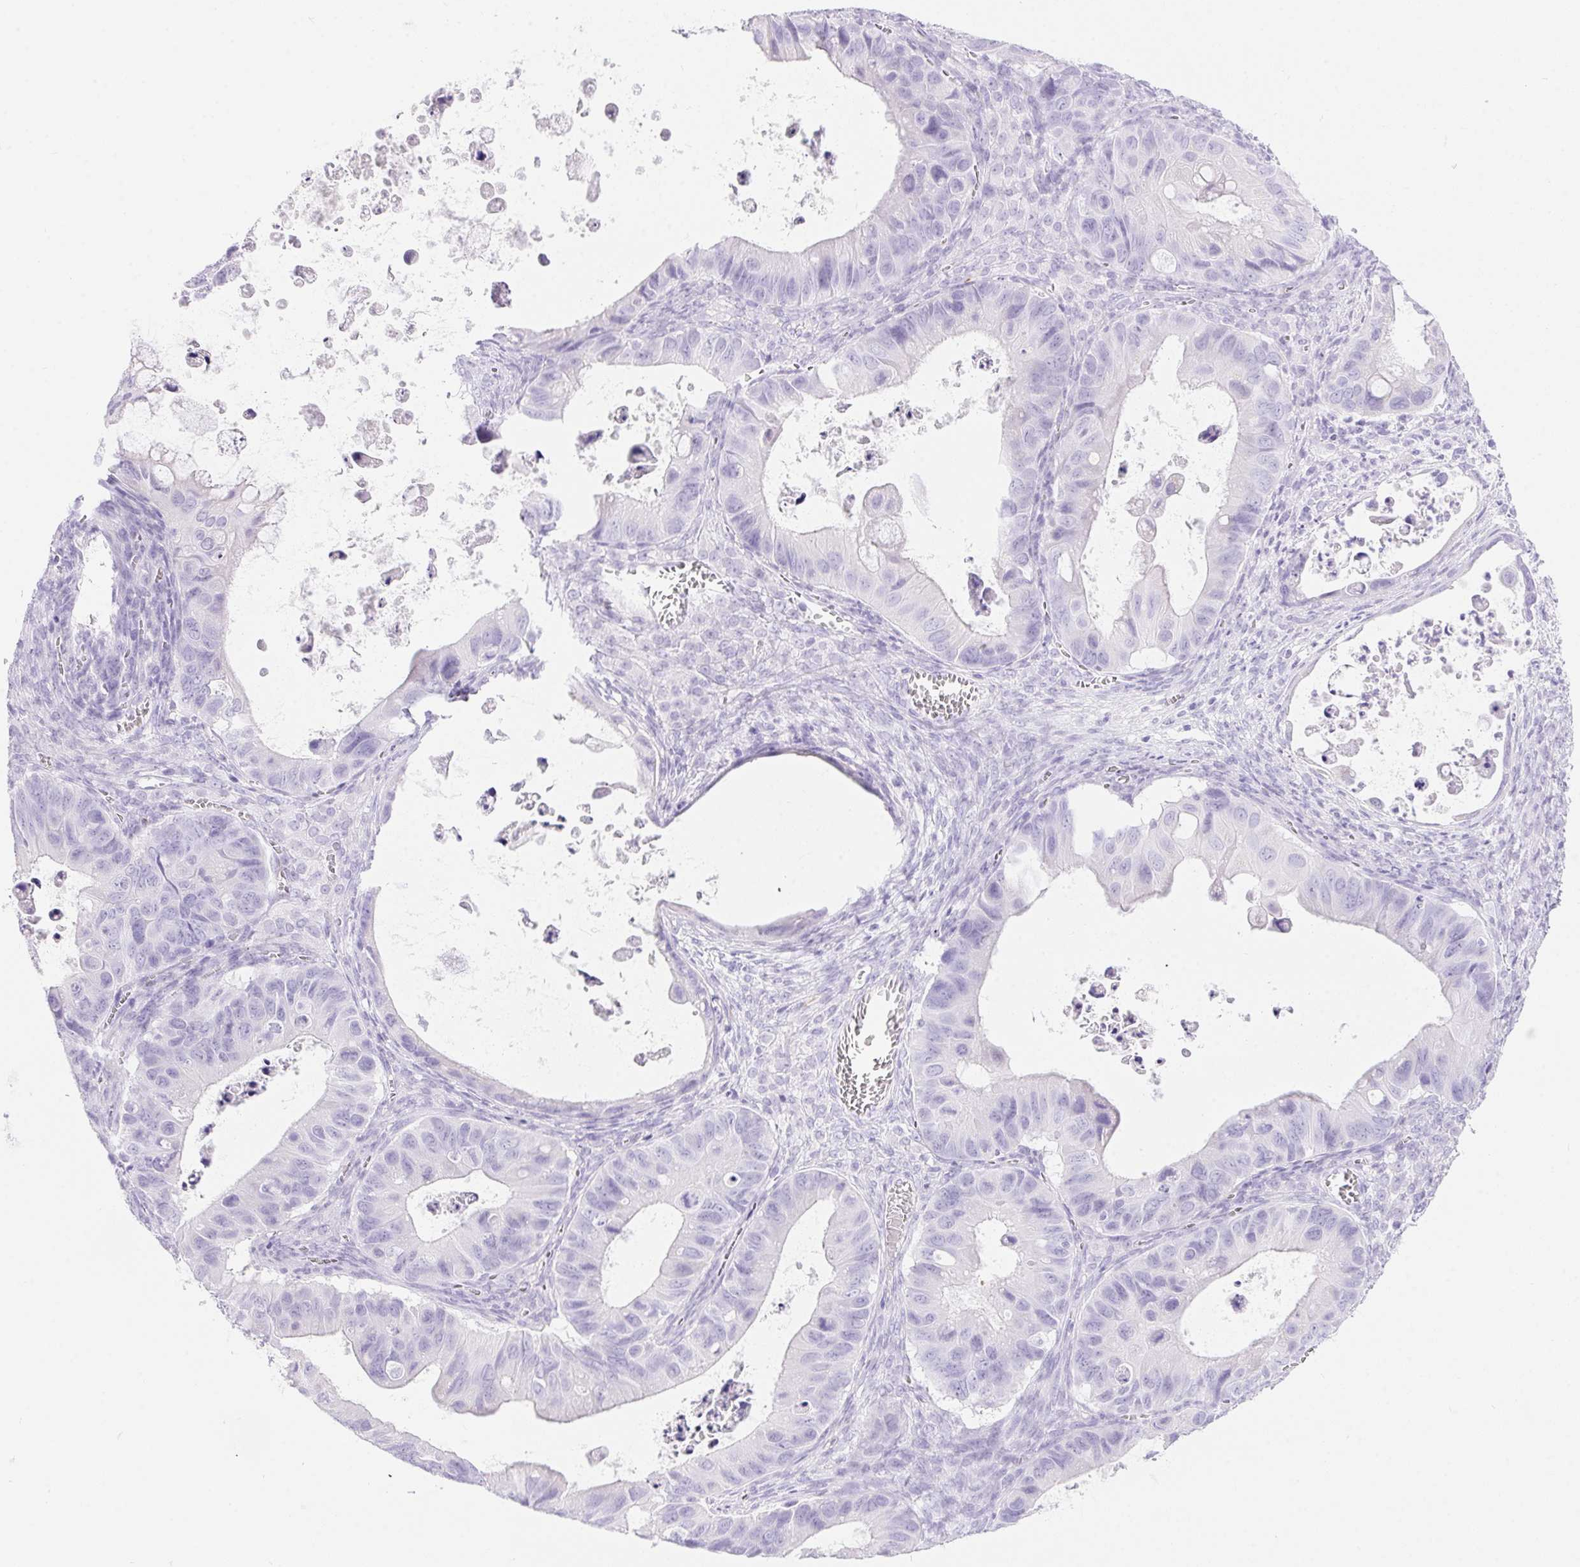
{"staining": {"intensity": "negative", "quantity": "none", "location": "none"}, "tissue": "ovarian cancer", "cell_type": "Tumor cells", "image_type": "cancer", "snomed": [{"axis": "morphology", "description": "Cystadenocarcinoma, mucinous, NOS"}, {"axis": "topography", "description": "Ovary"}], "caption": "An IHC histopathology image of ovarian mucinous cystadenocarcinoma is shown. There is no staining in tumor cells of ovarian mucinous cystadenocarcinoma.", "gene": "ERP27", "patient": {"sex": "female", "age": 64}}